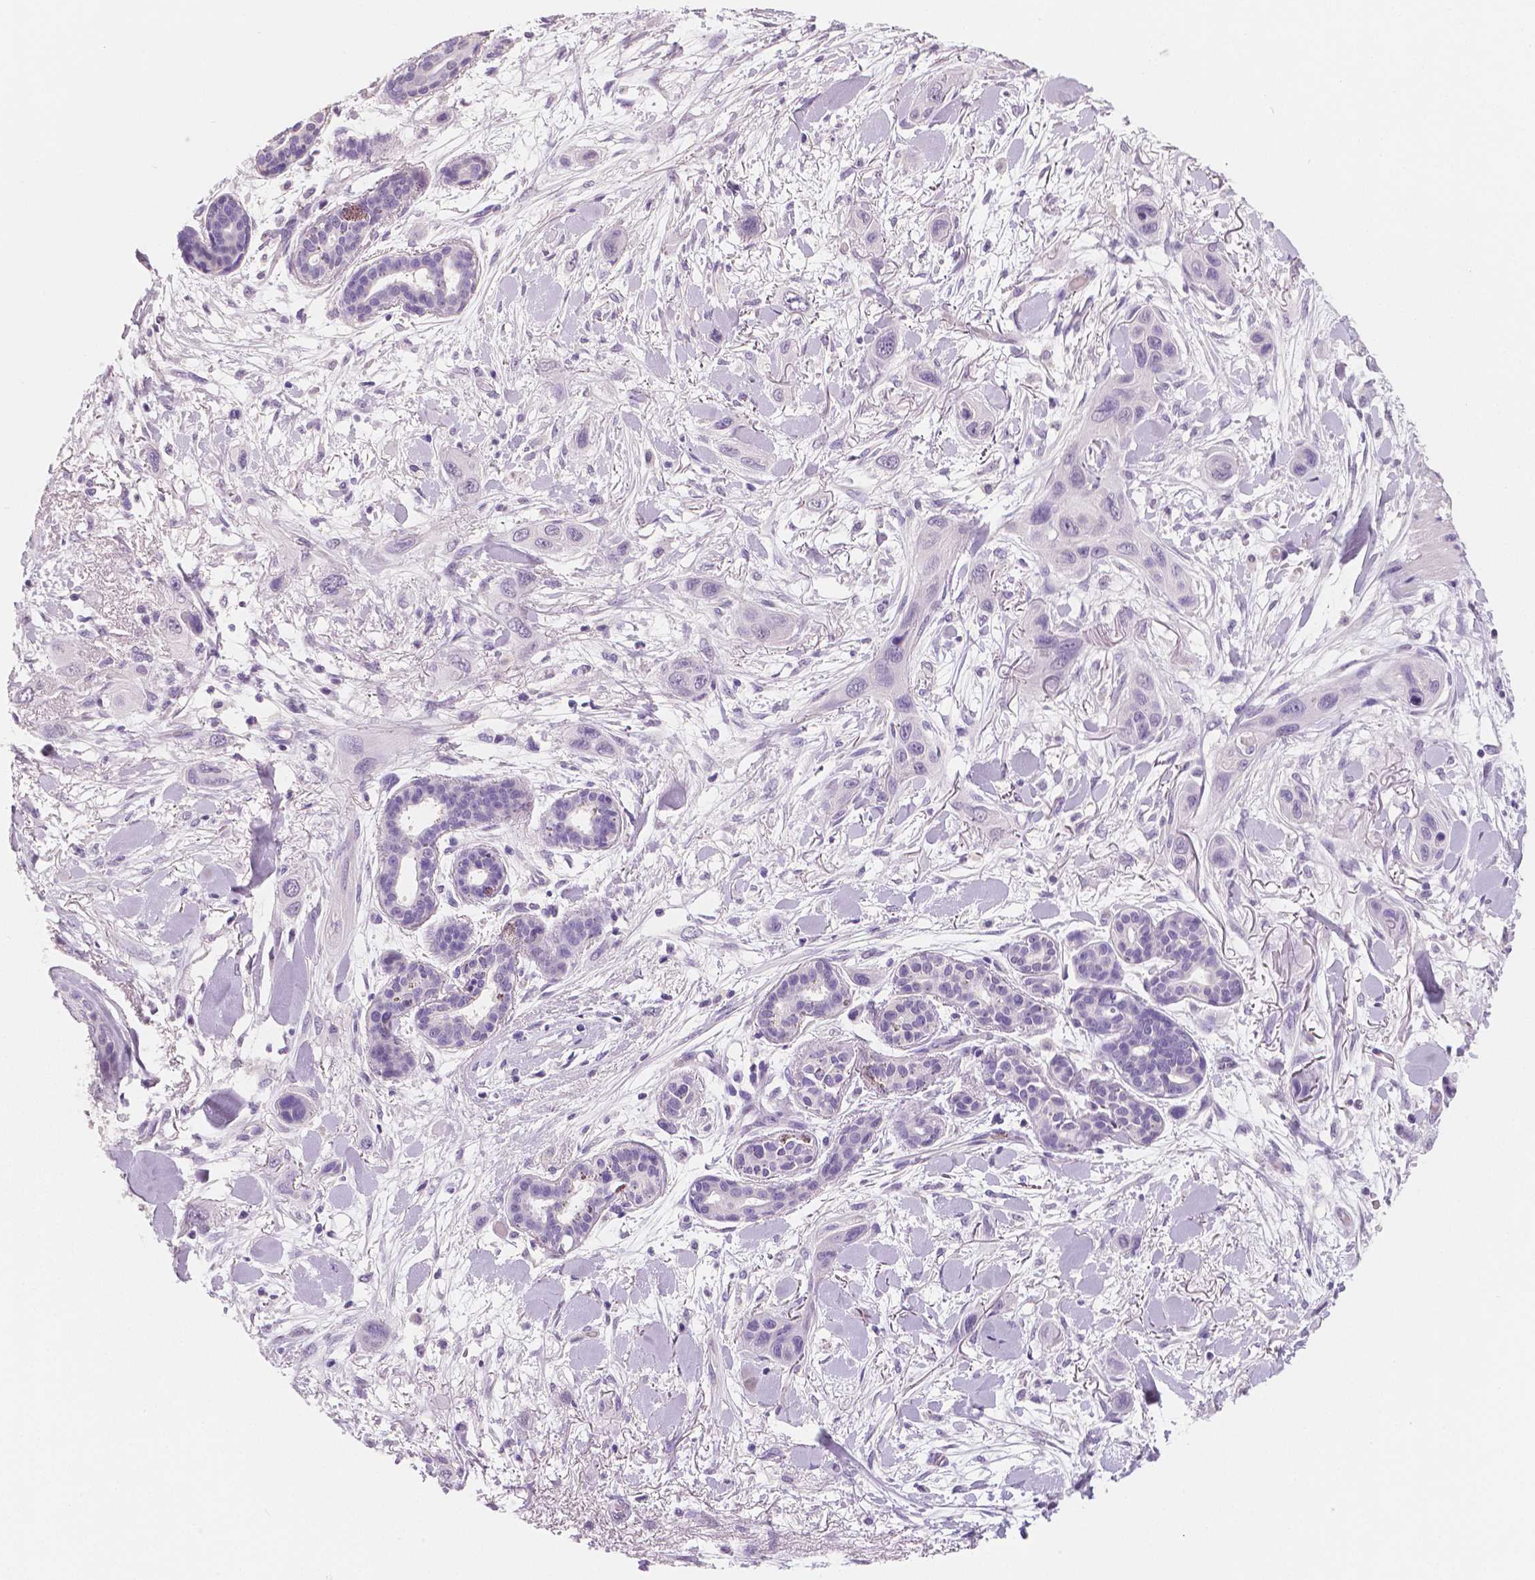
{"staining": {"intensity": "negative", "quantity": "none", "location": "none"}, "tissue": "skin cancer", "cell_type": "Tumor cells", "image_type": "cancer", "snomed": [{"axis": "morphology", "description": "Squamous cell carcinoma, NOS"}, {"axis": "topography", "description": "Skin"}], "caption": "The IHC micrograph has no significant staining in tumor cells of squamous cell carcinoma (skin) tissue.", "gene": "TSPAN7", "patient": {"sex": "male", "age": 79}}